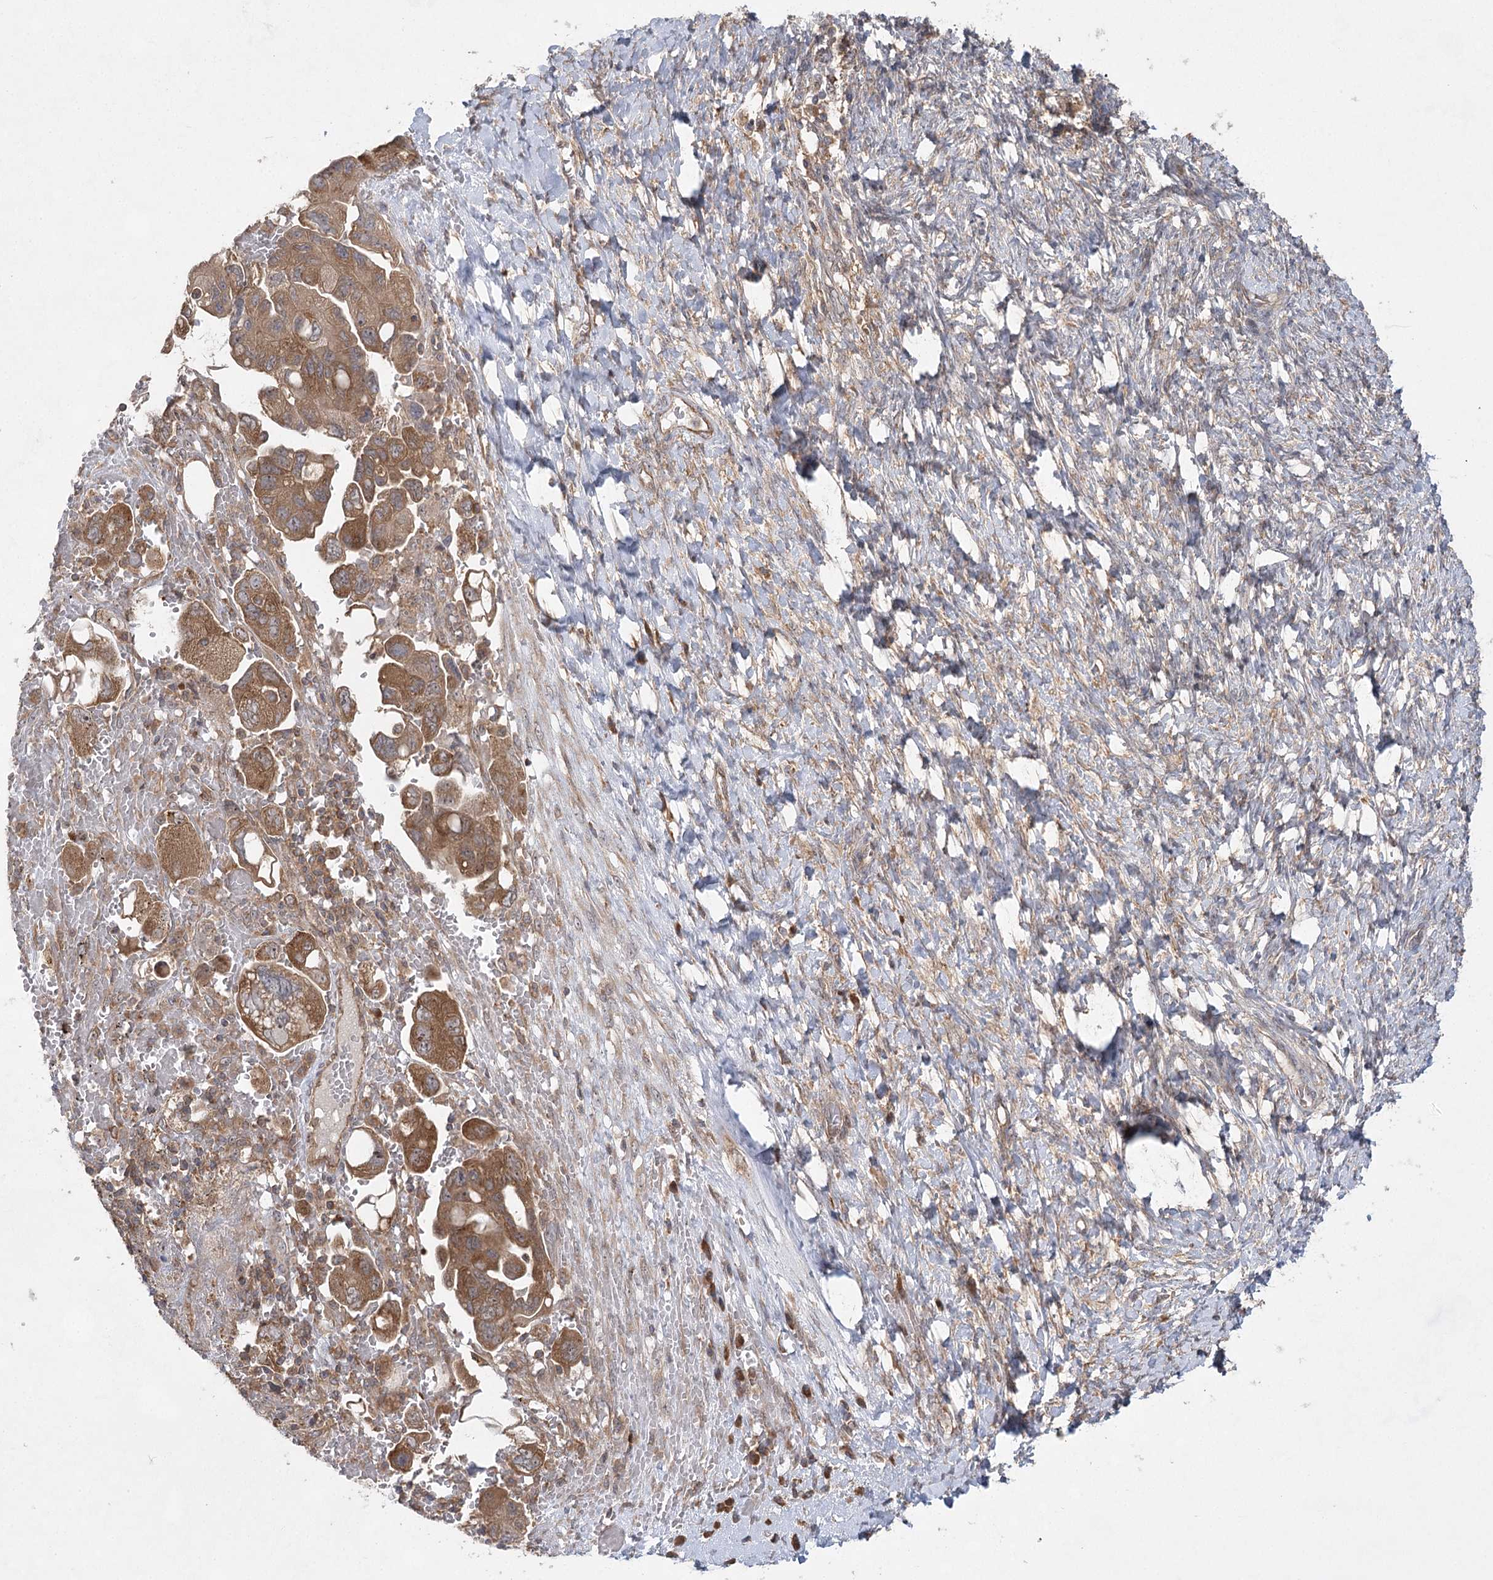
{"staining": {"intensity": "moderate", "quantity": ">75%", "location": "cytoplasmic/membranous"}, "tissue": "ovarian cancer", "cell_type": "Tumor cells", "image_type": "cancer", "snomed": [{"axis": "morphology", "description": "Carcinoma, NOS"}, {"axis": "morphology", "description": "Cystadenocarcinoma, serous, NOS"}, {"axis": "topography", "description": "Ovary"}], "caption": "A high-resolution photomicrograph shows immunohistochemistry (IHC) staining of ovarian cancer (serous cystadenocarcinoma), which exhibits moderate cytoplasmic/membranous positivity in about >75% of tumor cells.", "gene": "EIF3A", "patient": {"sex": "female", "age": 69}}